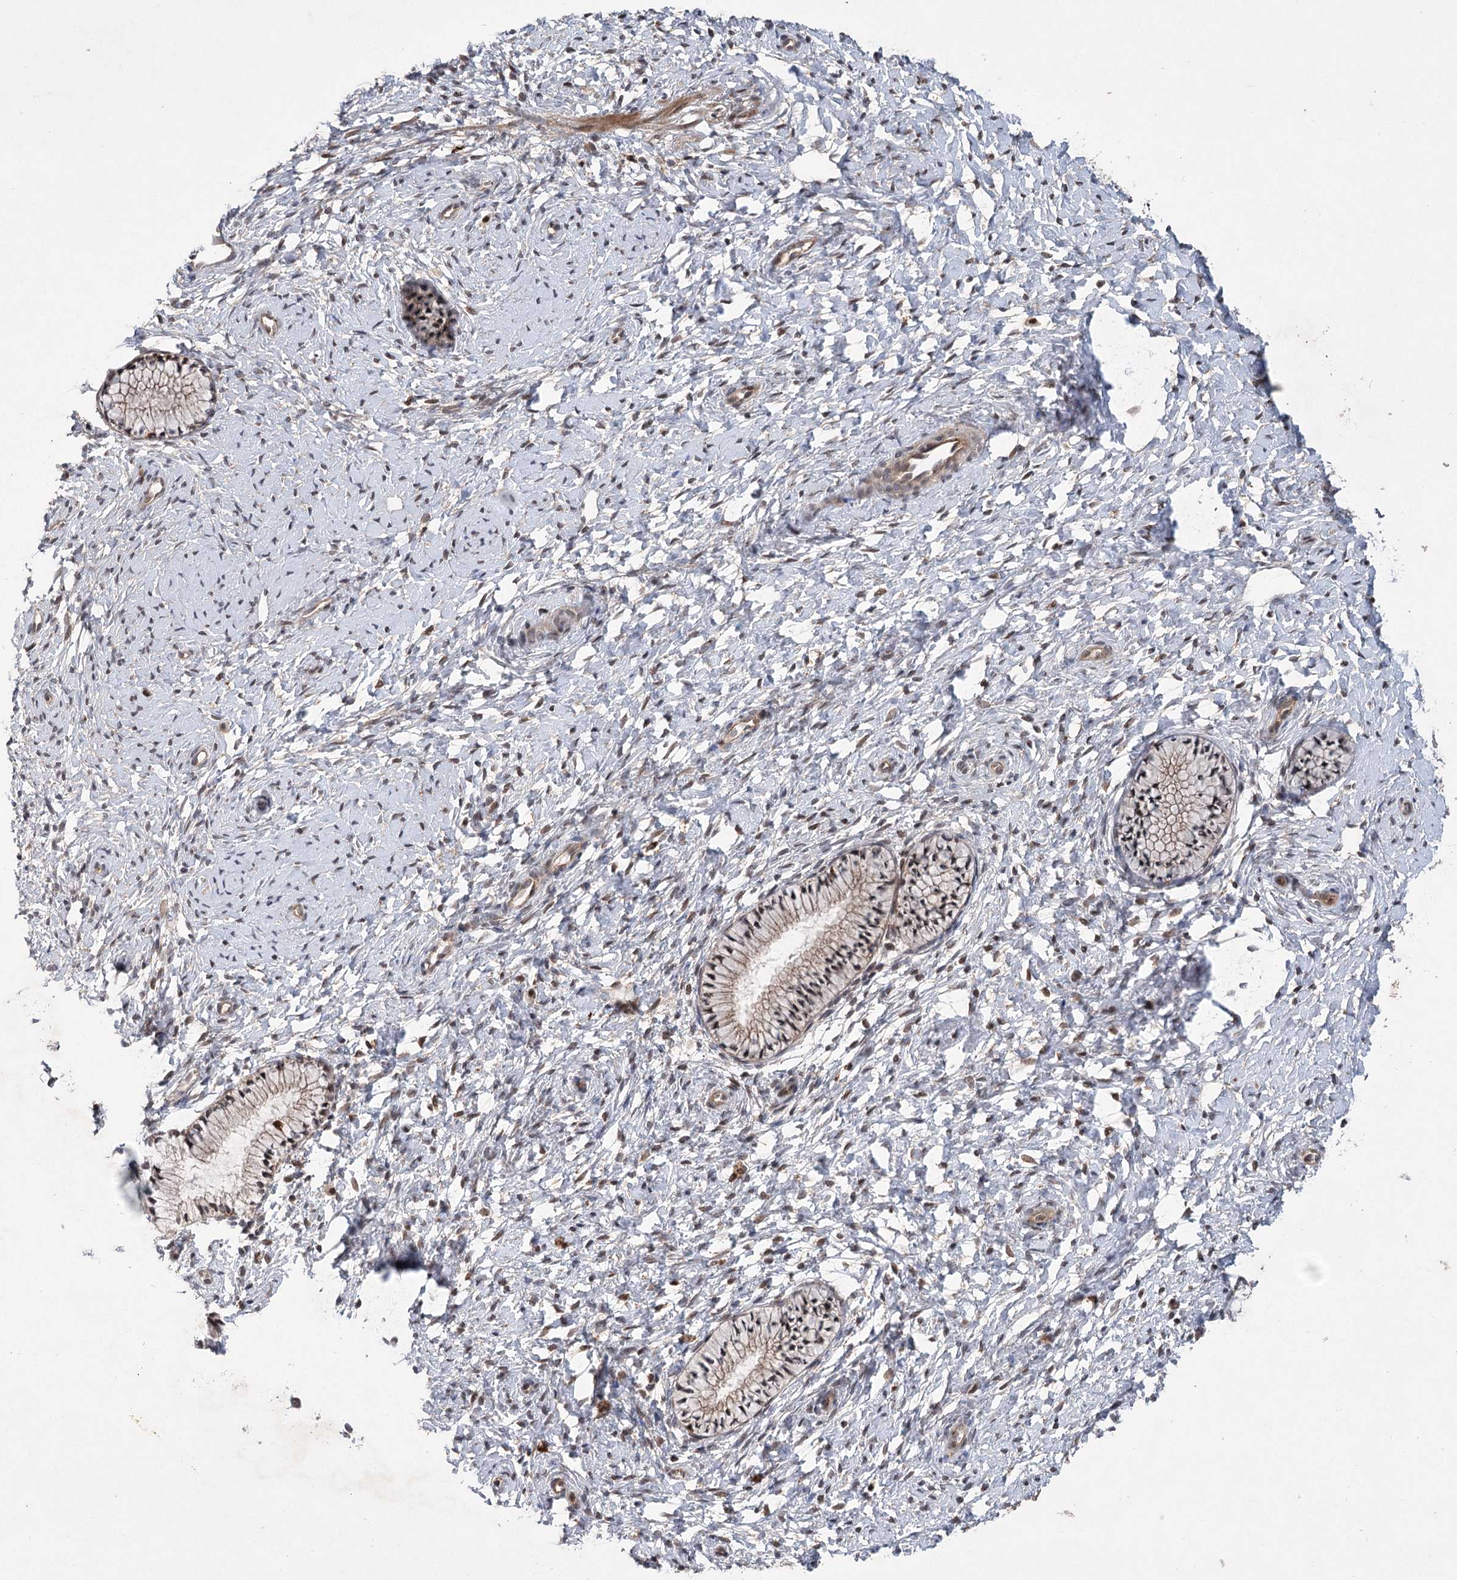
{"staining": {"intensity": "moderate", "quantity": "25%-75%", "location": "cytoplasmic/membranous"}, "tissue": "cervix", "cell_type": "Glandular cells", "image_type": "normal", "snomed": [{"axis": "morphology", "description": "Normal tissue, NOS"}, {"axis": "topography", "description": "Cervix"}], "caption": "An image showing moderate cytoplasmic/membranous staining in about 25%-75% of glandular cells in unremarkable cervix, as visualized by brown immunohistochemical staining.", "gene": "METTL24", "patient": {"sex": "female", "age": 33}}